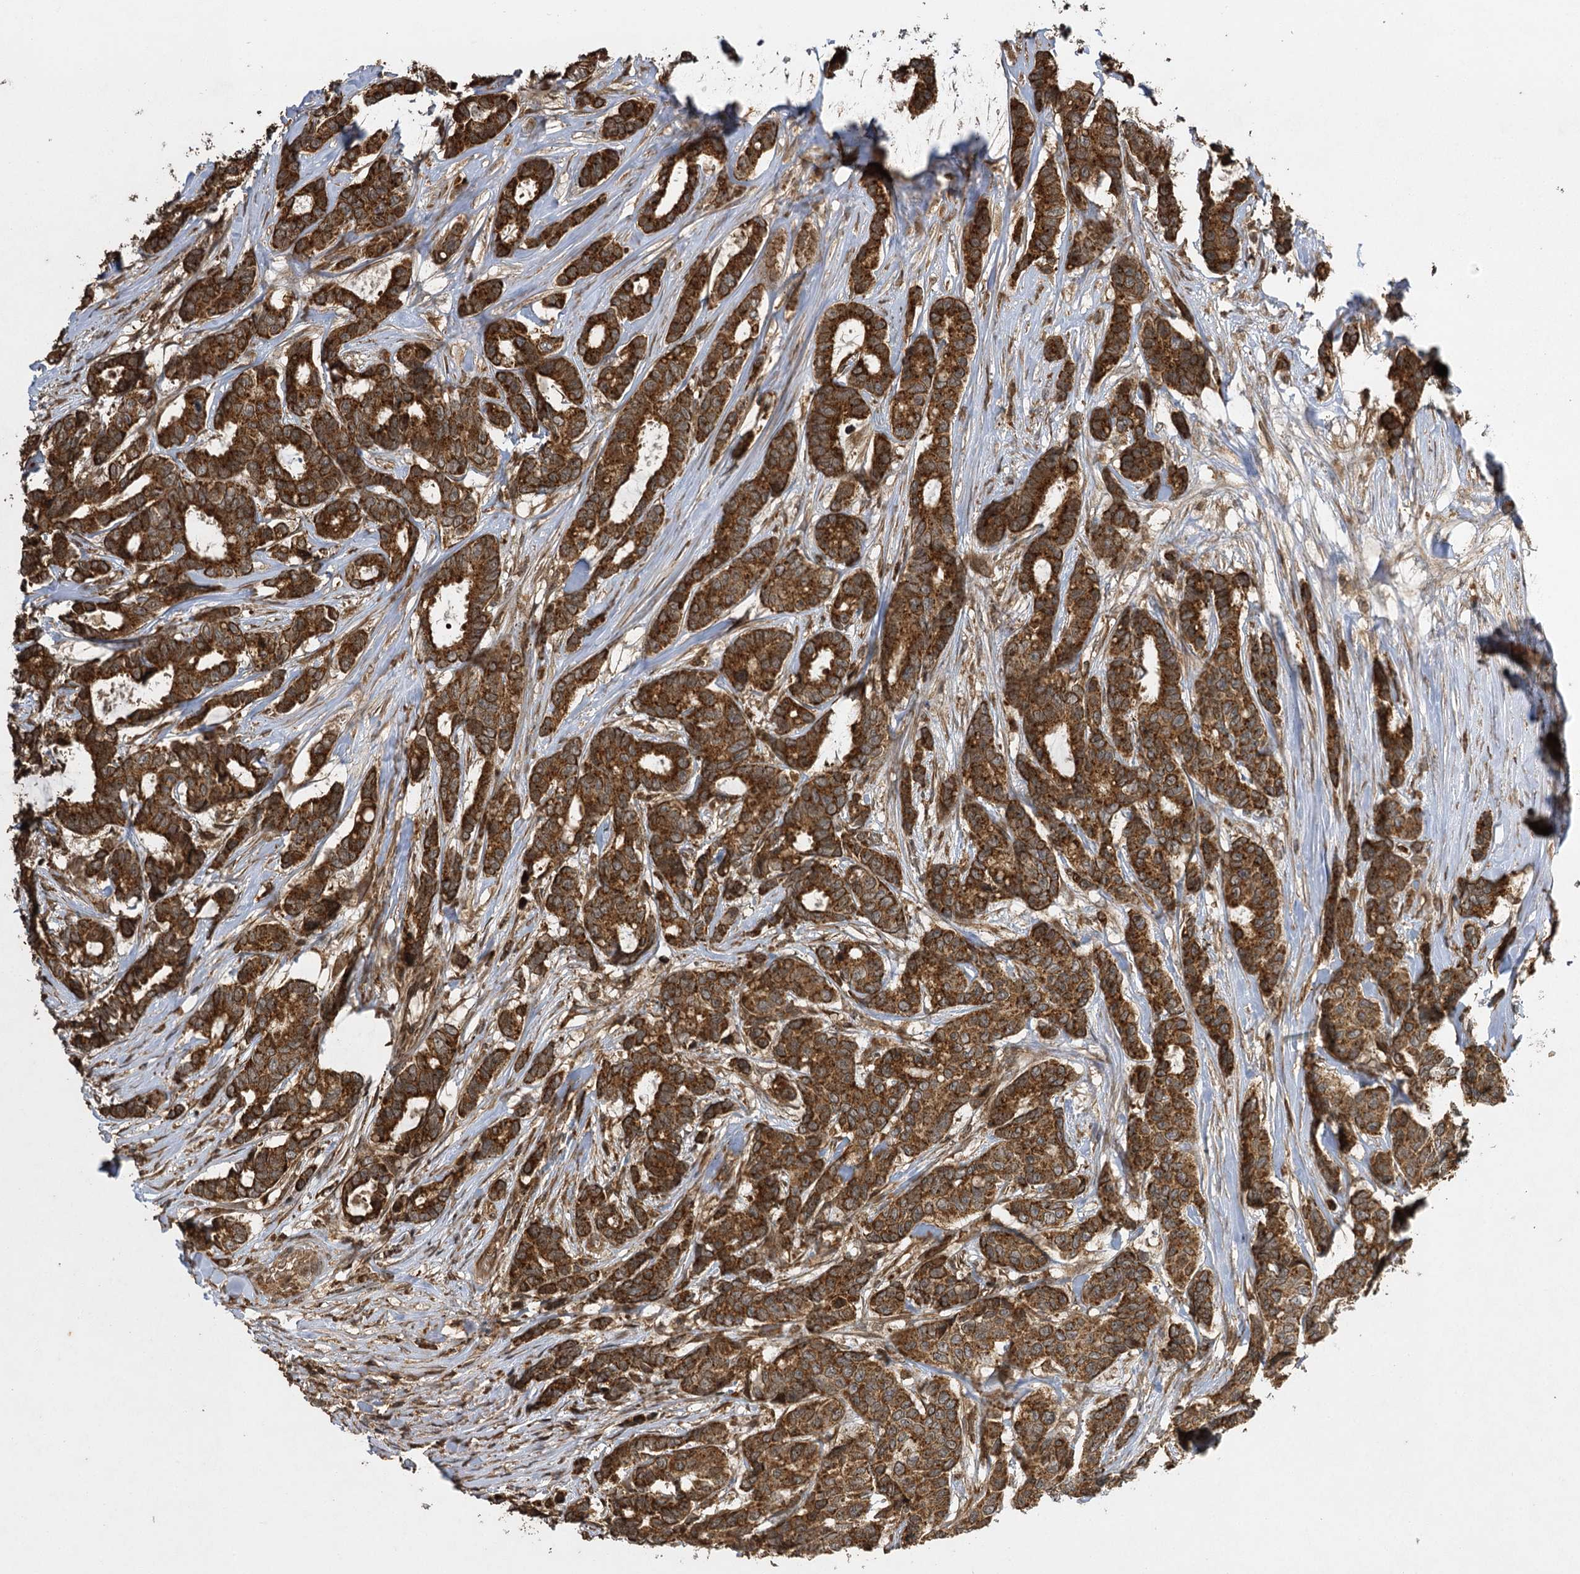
{"staining": {"intensity": "strong", "quantity": ">75%", "location": "cytoplasmic/membranous"}, "tissue": "breast cancer", "cell_type": "Tumor cells", "image_type": "cancer", "snomed": [{"axis": "morphology", "description": "Duct carcinoma"}, {"axis": "topography", "description": "Breast"}], "caption": "Immunohistochemistry staining of breast cancer (invasive ductal carcinoma), which reveals high levels of strong cytoplasmic/membranous expression in approximately >75% of tumor cells indicating strong cytoplasmic/membranous protein positivity. The staining was performed using DAB (brown) for protein detection and nuclei were counterstained in hematoxylin (blue).", "gene": "IL11RA", "patient": {"sex": "female", "age": 87}}